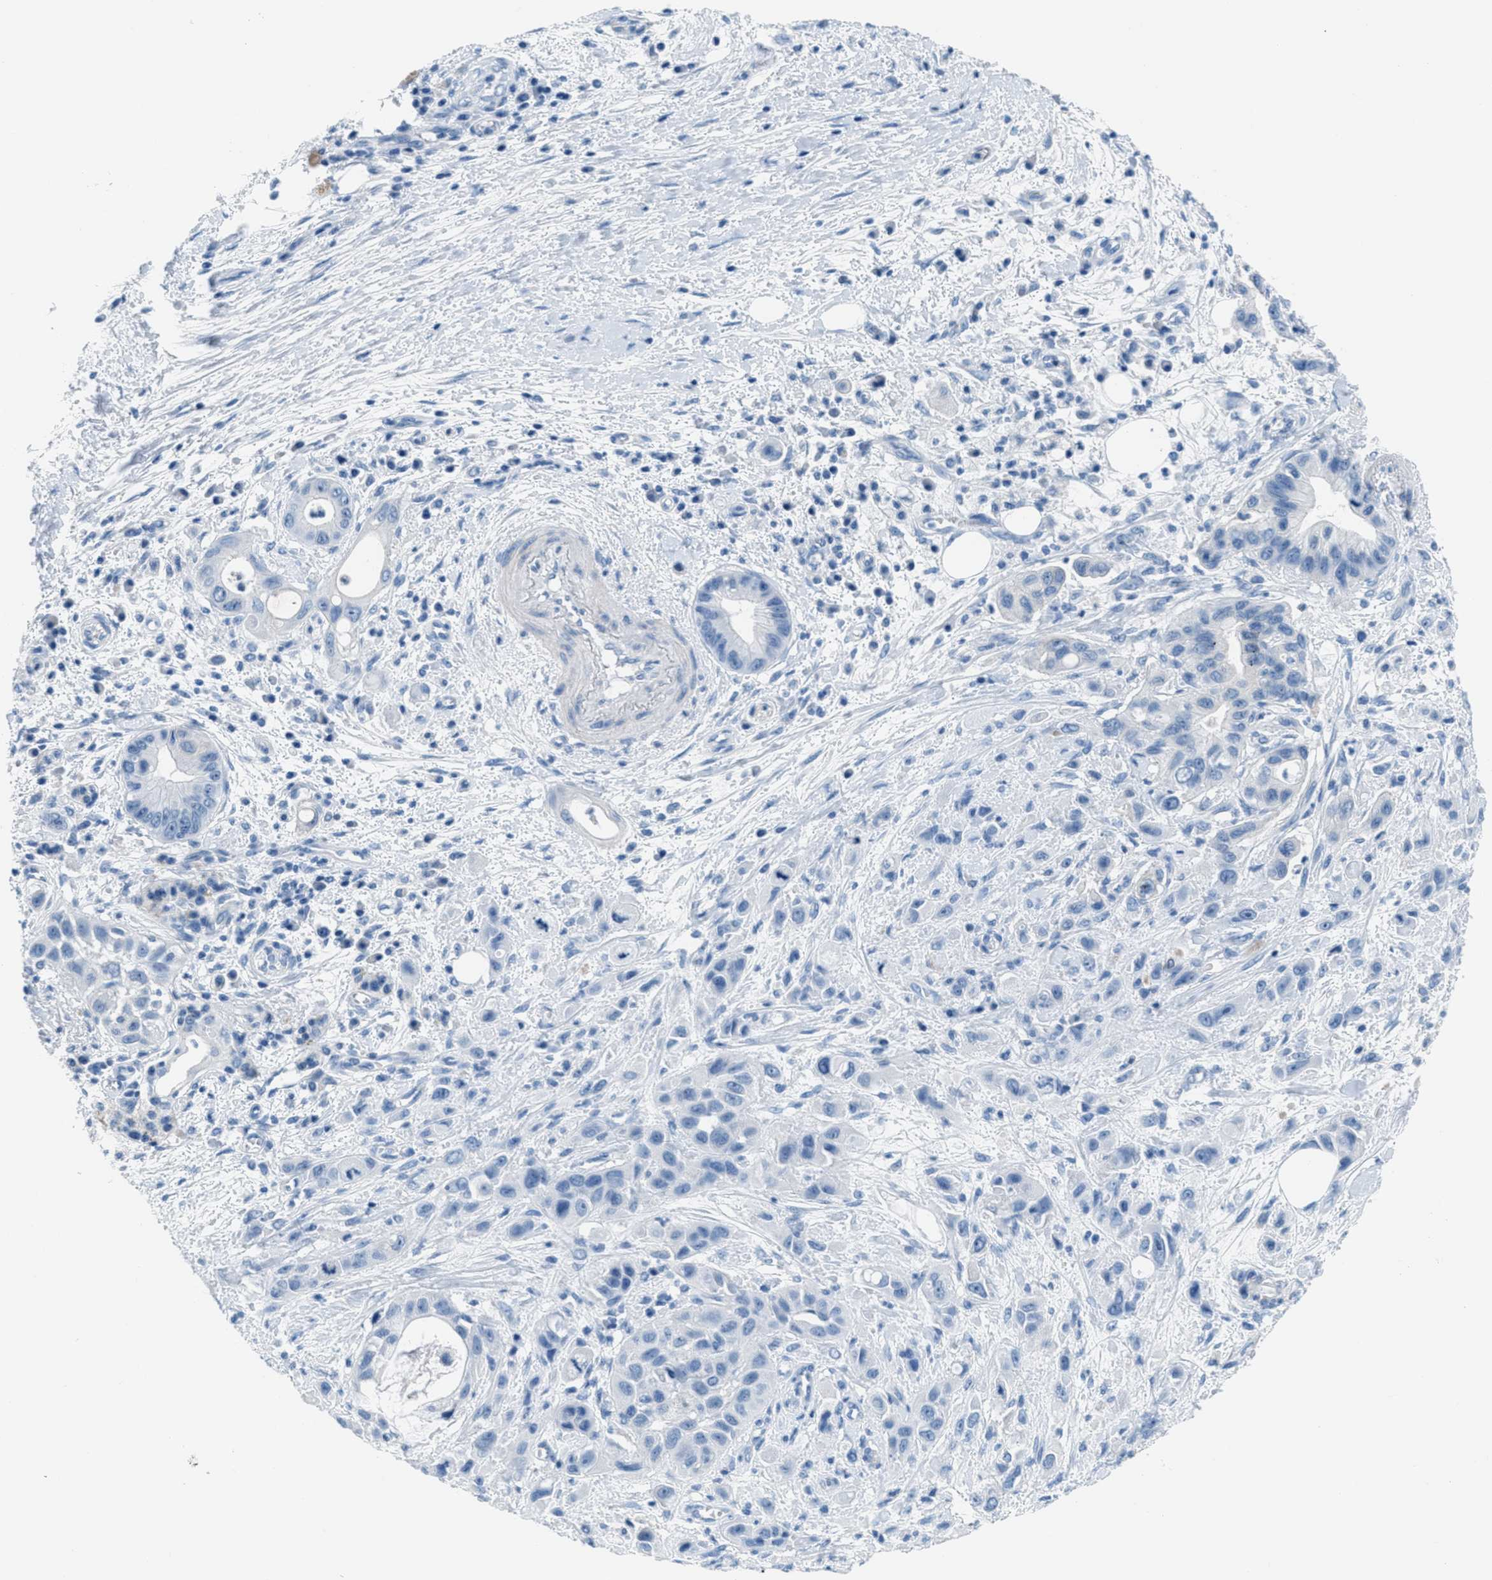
{"staining": {"intensity": "negative", "quantity": "none", "location": "none"}, "tissue": "pancreatic cancer", "cell_type": "Tumor cells", "image_type": "cancer", "snomed": [{"axis": "morphology", "description": "Adenocarcinoma, NOS"}, {"axis": "topography", "description": "Pancreas"}], "caption": "This is an immunohistochemistry (IHC) image of human pancreatic cancer (adenocarcinoma). There is no staining in tumor cells.", "gene": "MGARP", "patient": {"sex": "female", "age": 73}}